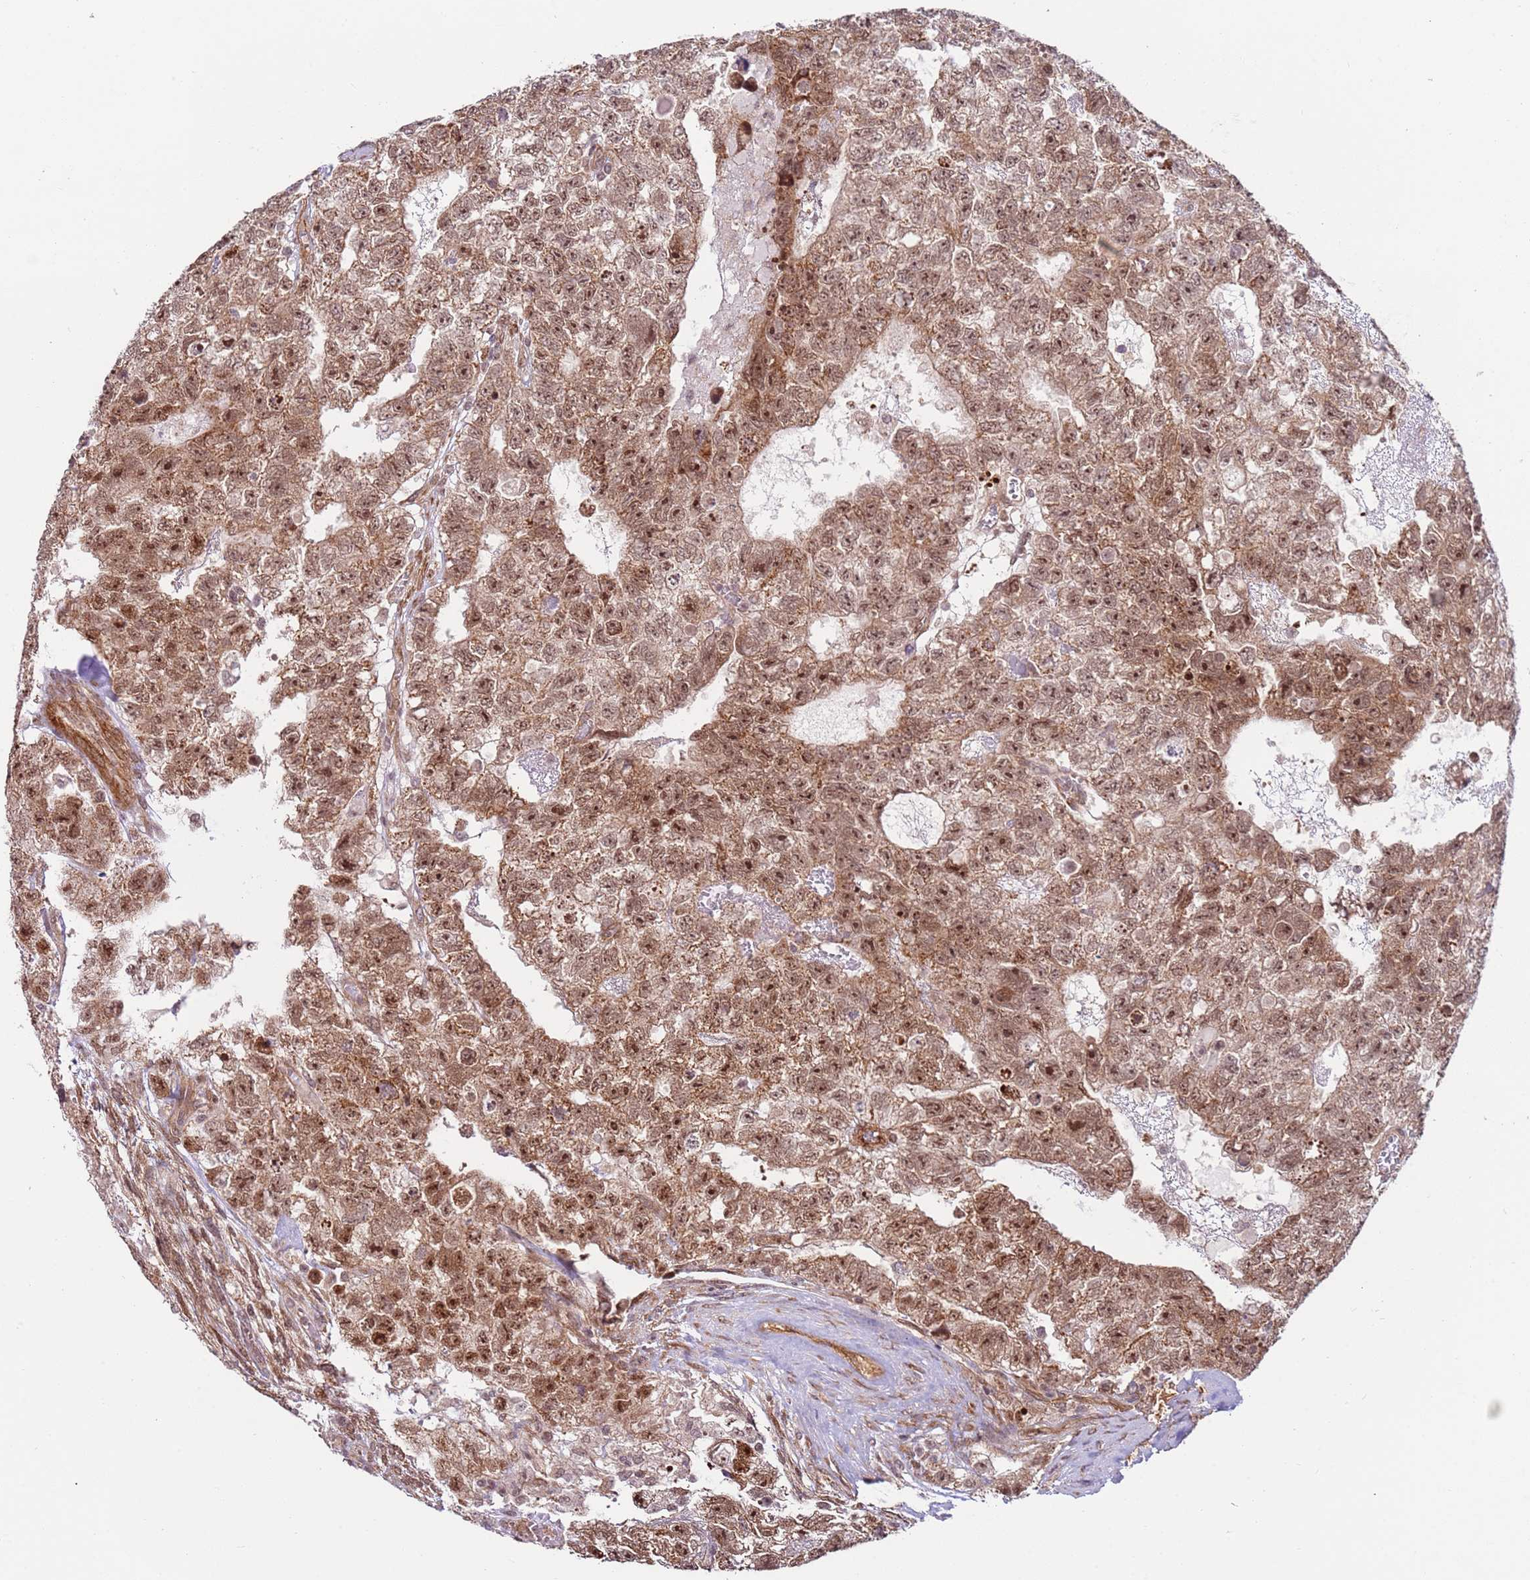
{"staining": {"intensity": "moderate", "quantity": ">75%", "location": "cytoplasmic/membranous,nuclear"}, "tissue": "testis cancer", "cell_type": "Tumor cells", "image_type": "cancer", "snomed": [{"axis": "morphology", "description": "Carcinoma, Embryonal, NOS"}, {"axis": "topography", "description": "Testis"}], "caption": "A high-resolution photomicrograph shows IHC staining of embryonal carcinoma (testis), which shows moderate cytoplasmic/membranous and nuclear expression in approximately >75% of tumor cells.", "gene": "DCAF4", "patient": {"sex": "male", "age": 26}}